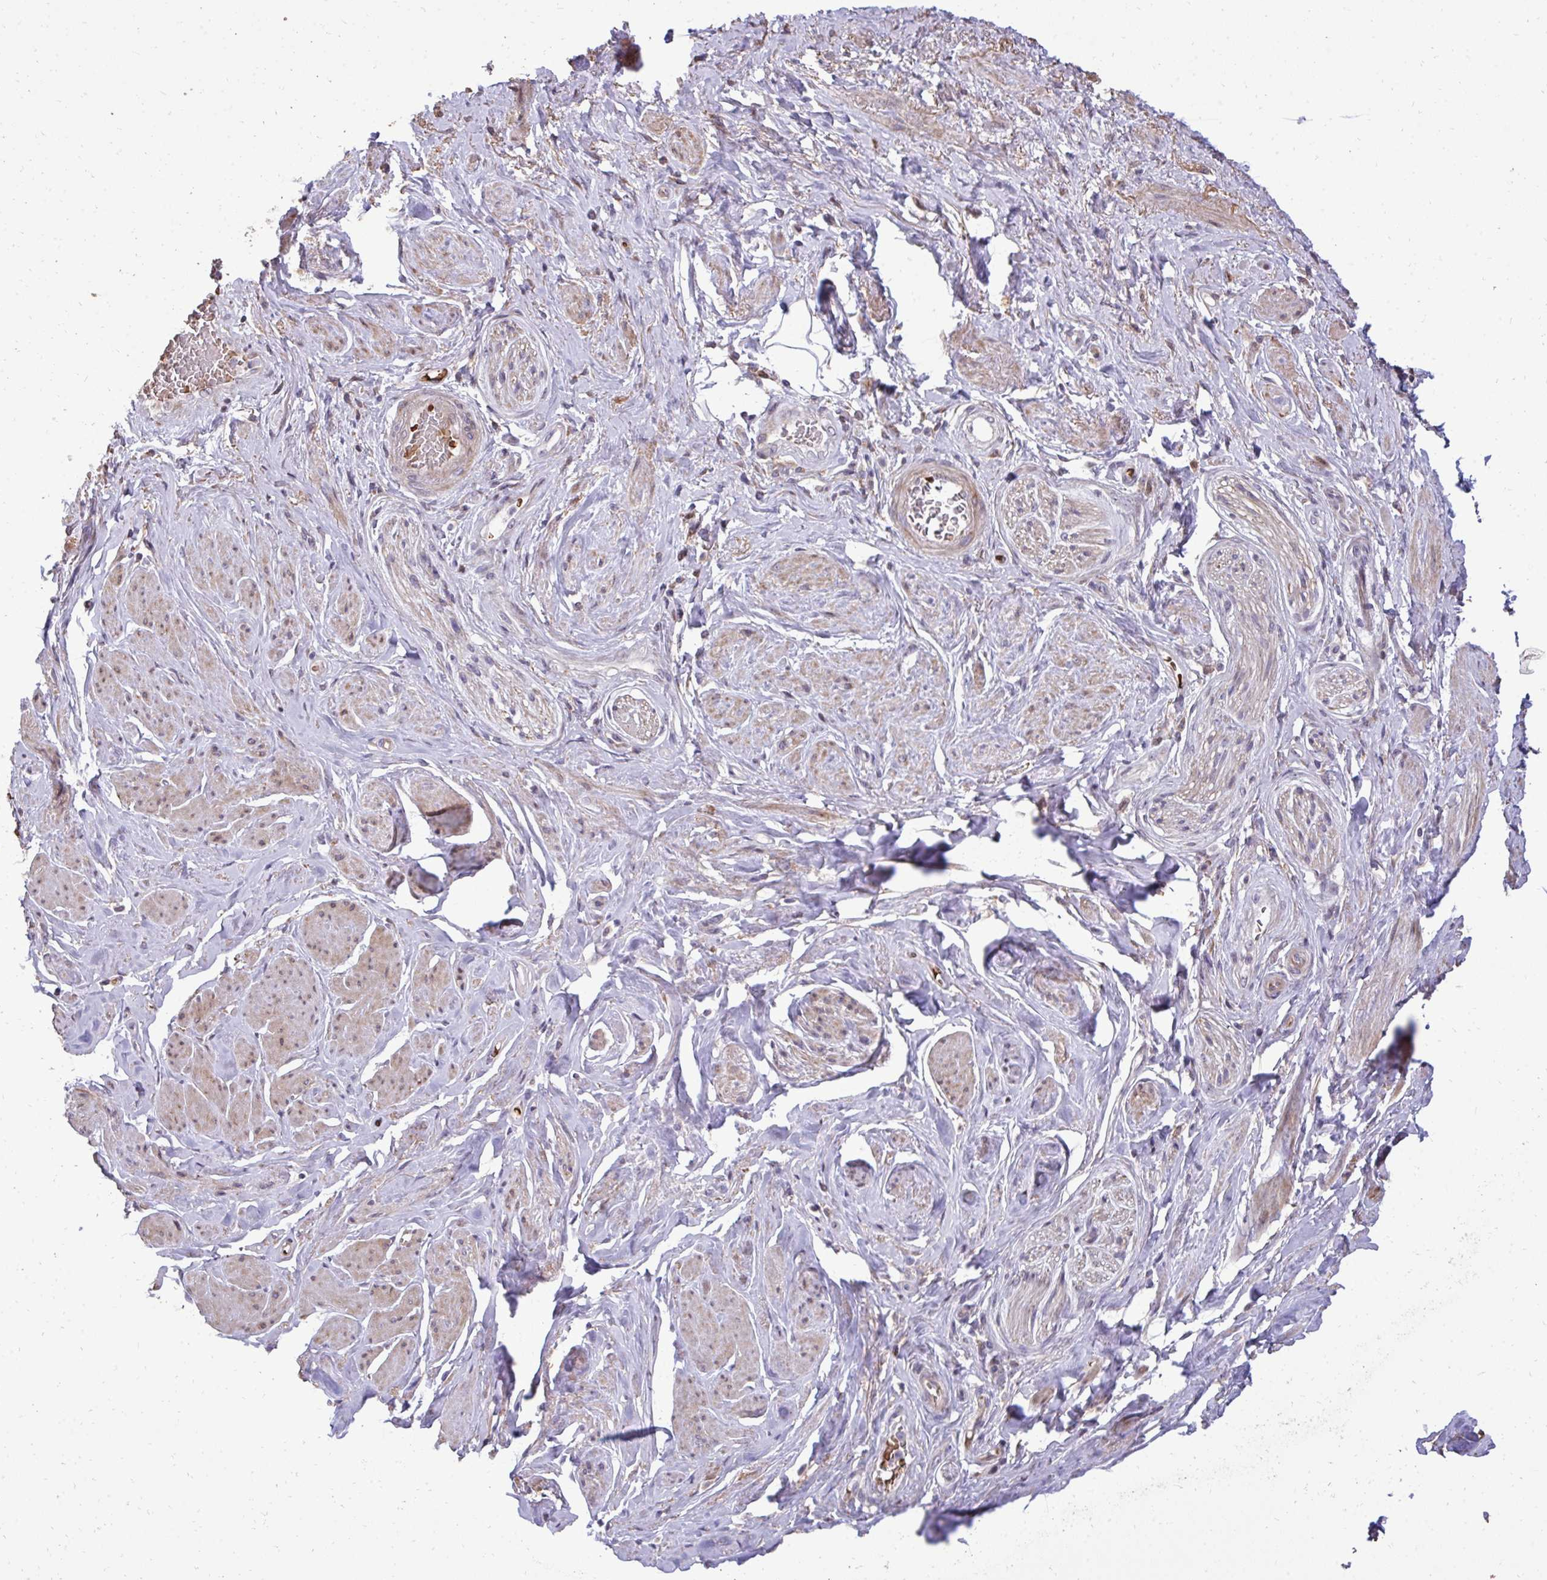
{"staining": {"intensity": "negative", "quantity": "none", "location": "none"}, "tissue": "soft tissue", "cell_type": "Fibroblasts", "image_type": "normal", "snomed": [{"axis": "morphology", "description": "Normal tissue, NOS"}, {"axis": "topography", "description": "Vagina"}, {"axis": "topography", "description": "Peripheral nerve tissue"}], "caption": "Immunohistochemical staining of unremarkable soft tissue demonstrates no significant staining in fibroblasts. The staining was performed using DAB to visualize the protein expression in brown, while the nuclei were stained in blue with hematoxylin (Magnification: 20x).", "gene": "FIBCD1", "patient": {"sex": "female", "age": 71}}